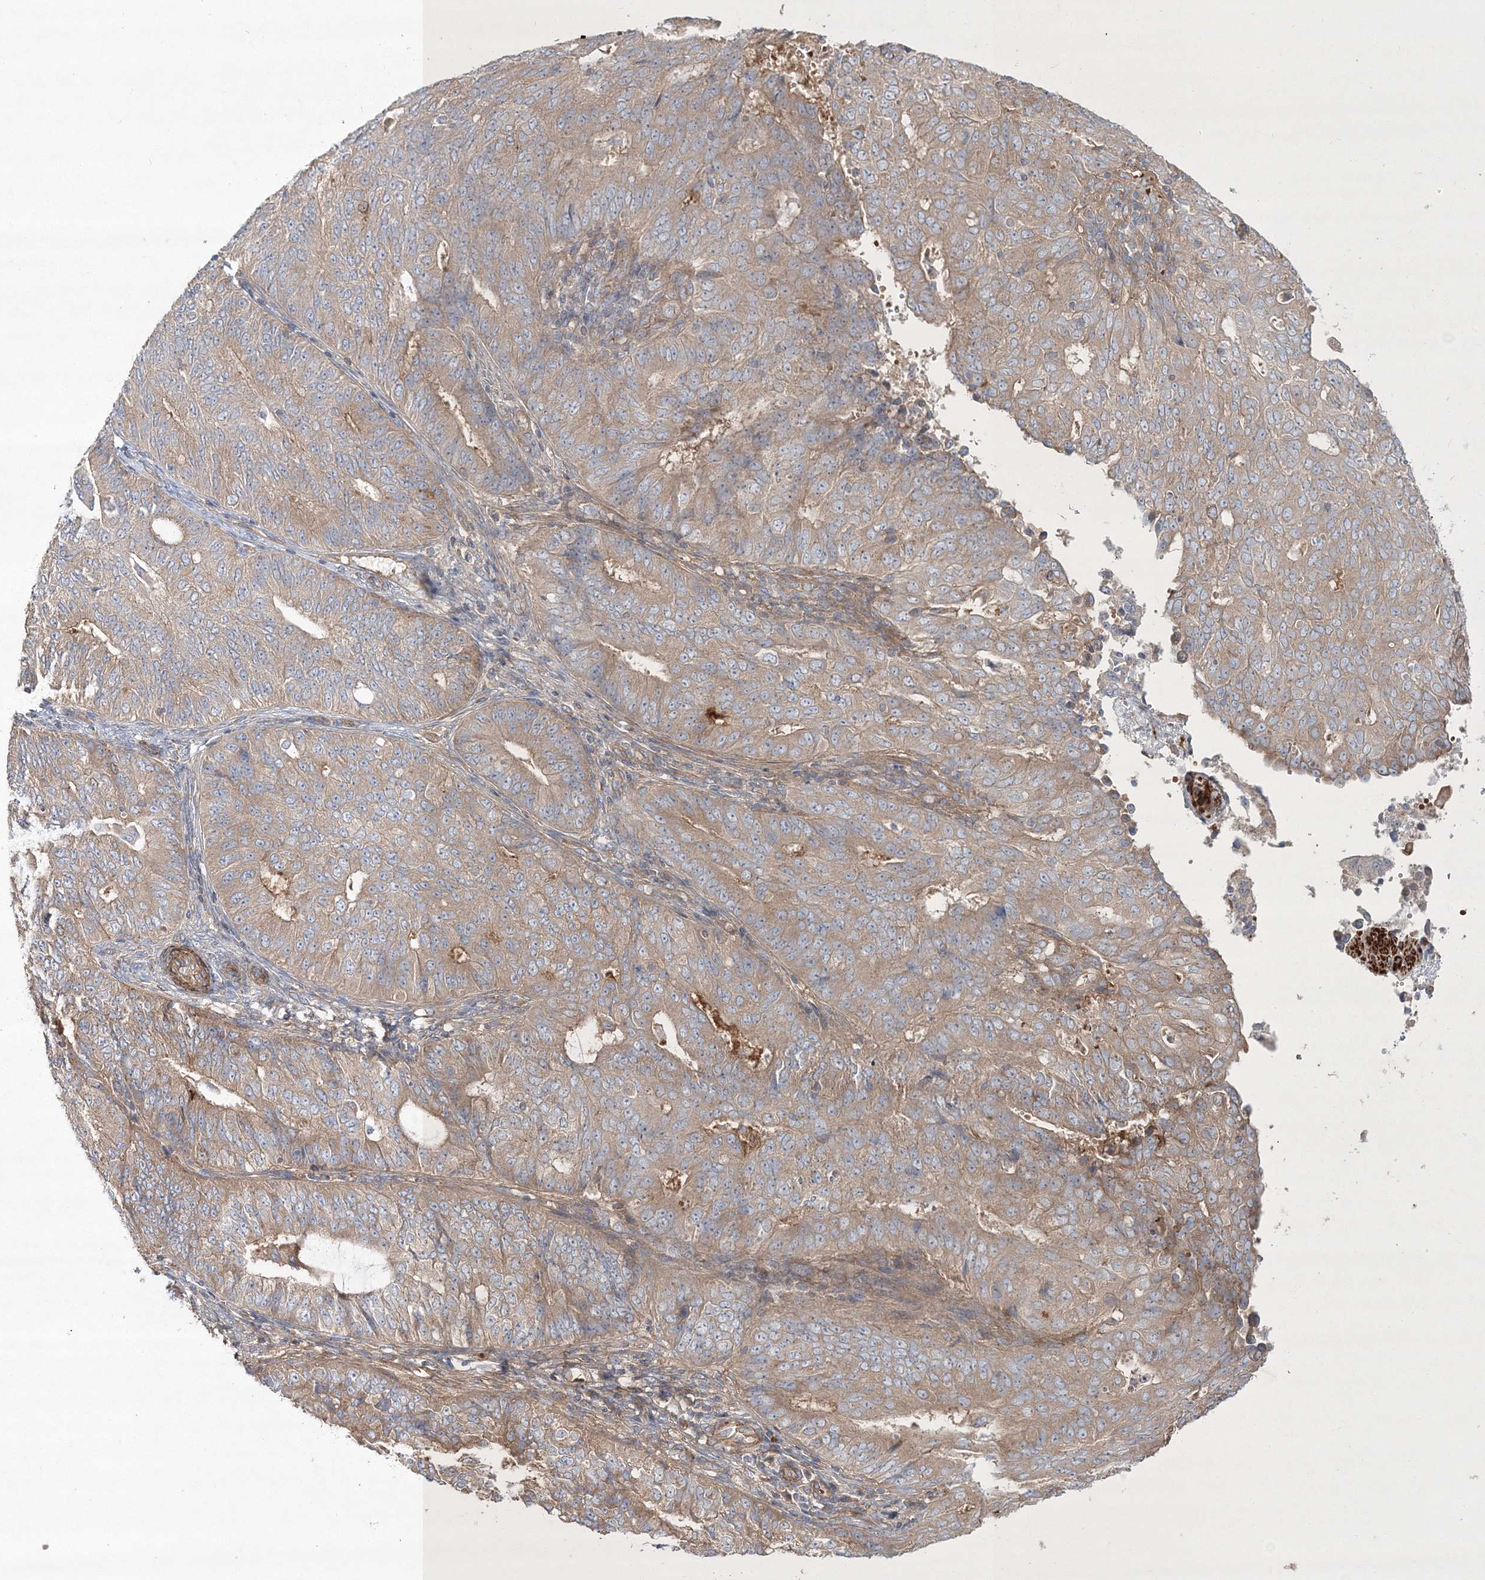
{"staining": {"intensity": "weak", "quantity": ">75%", "location": "cytoplasmic/membranous"}, "tissue": "endometrial cancer", "cell_type": "Tumor cells", "image_type": "cancer", "snomed": [{"axis": "morphology", "description": "Adenocarcinoma, NOS"}, {"axis": "topography", "description": "Endometrium"}], "caption": "Protein staining reveals weak cytoplasmic/membranous expression in approximately >75% of tumor cells in adenocarcinoma (endometrial).", "gene": "ZSWIM6", "patient": {"sex": "female", "age": 32}}